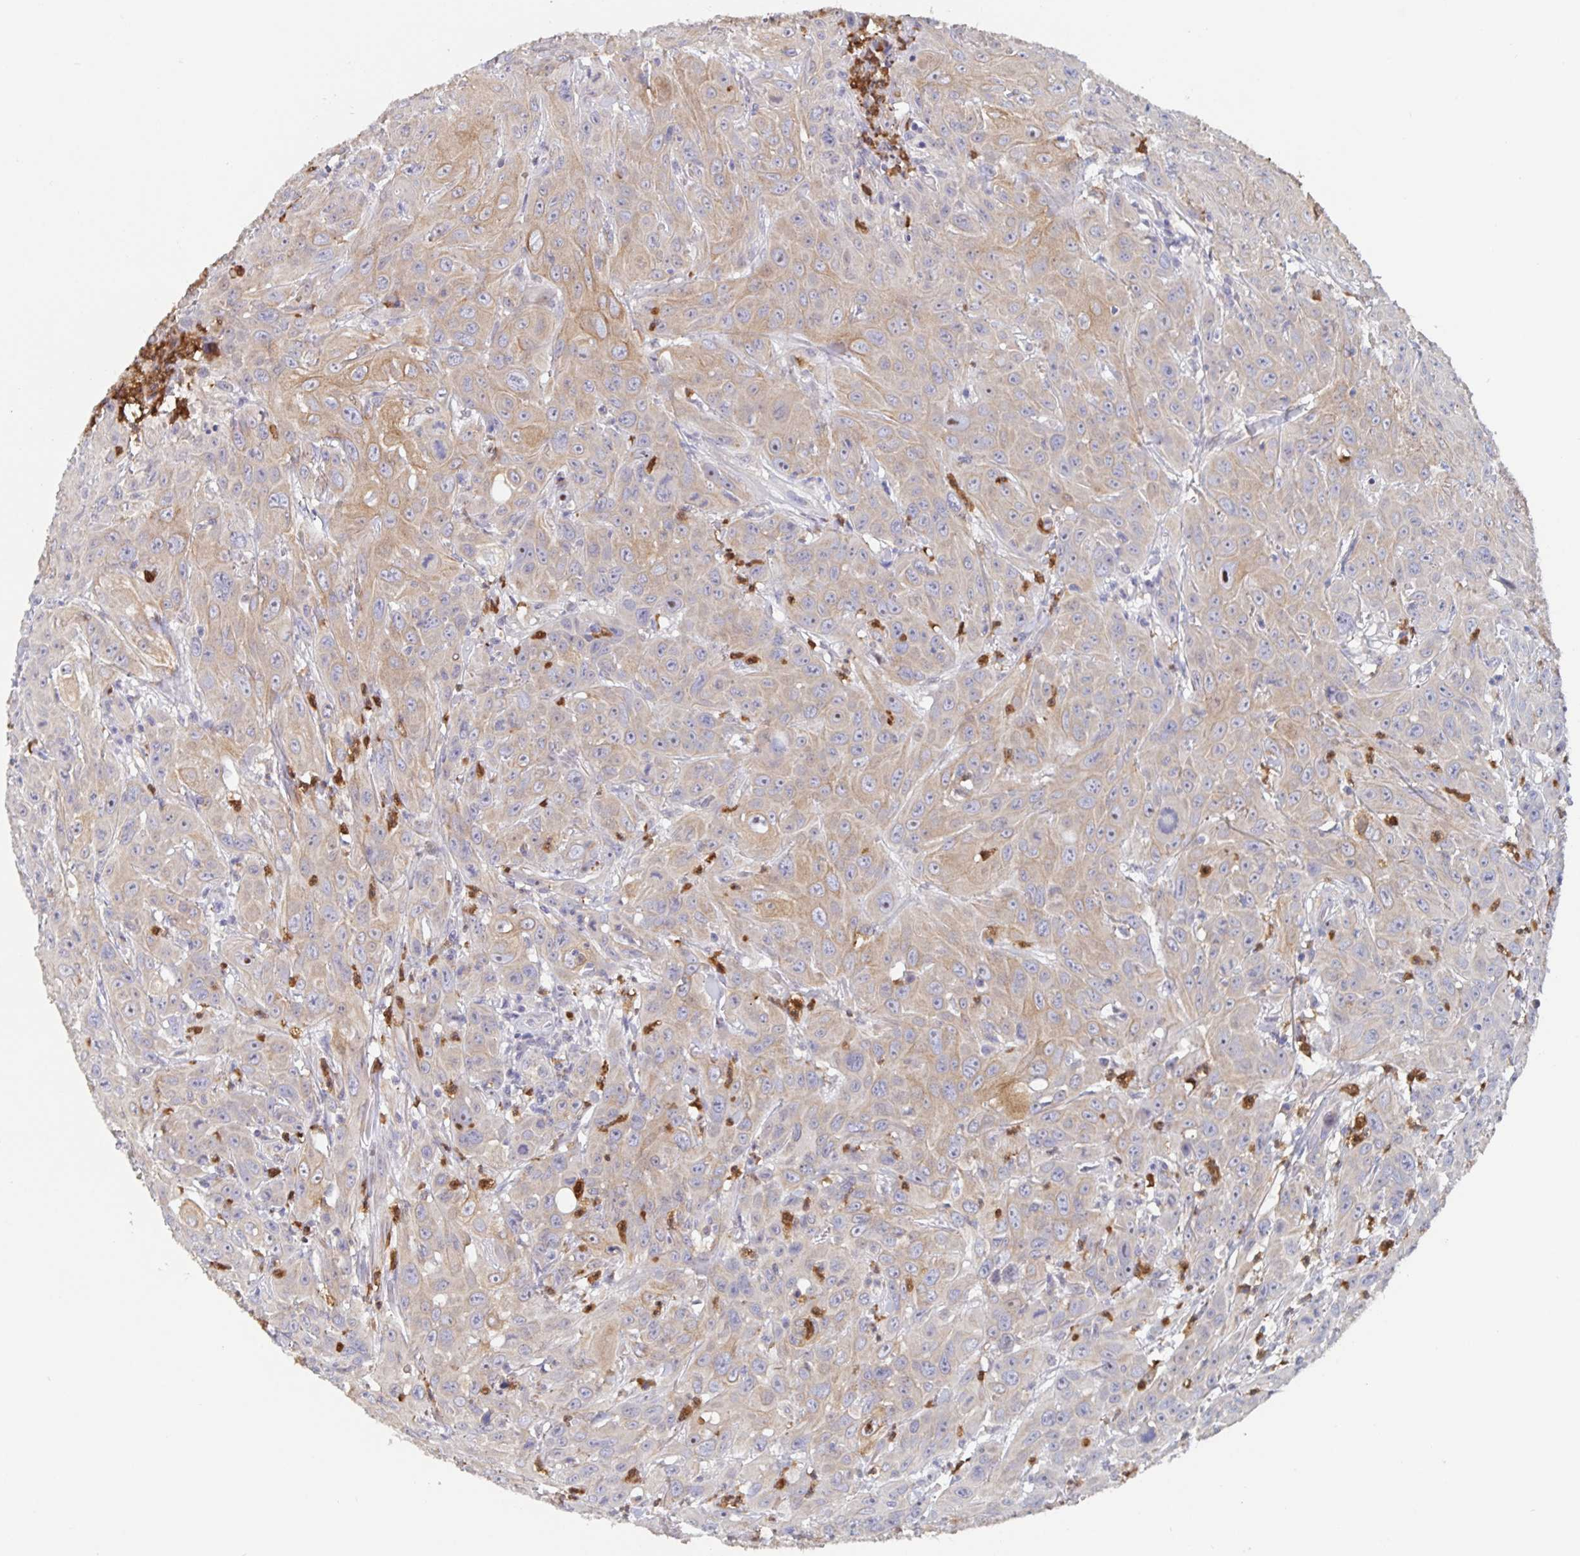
{"staining": {"intensity": "weak", "quantity": ">75%", "location": "cytoplasmic/membranous"}, "tissue": "head and neck cancer", "cell_type": "Tumor cells", "image_type": "cancer", "snomed": [{"axis": "morphology", "description": "Squamous cell carcinoma, NOS"}, {"axis": "topography", "description": "Skin"}, {"axis": "topography", "description": "Head-Neck"}], "caption": "This is an image of IHC staining of head and neck cancer, which shows weak expression in the cytoplasmic/membranous of tumor cells.", "gene": "CDC42BPG", "patient": {"sex": "male", "age": 80}}